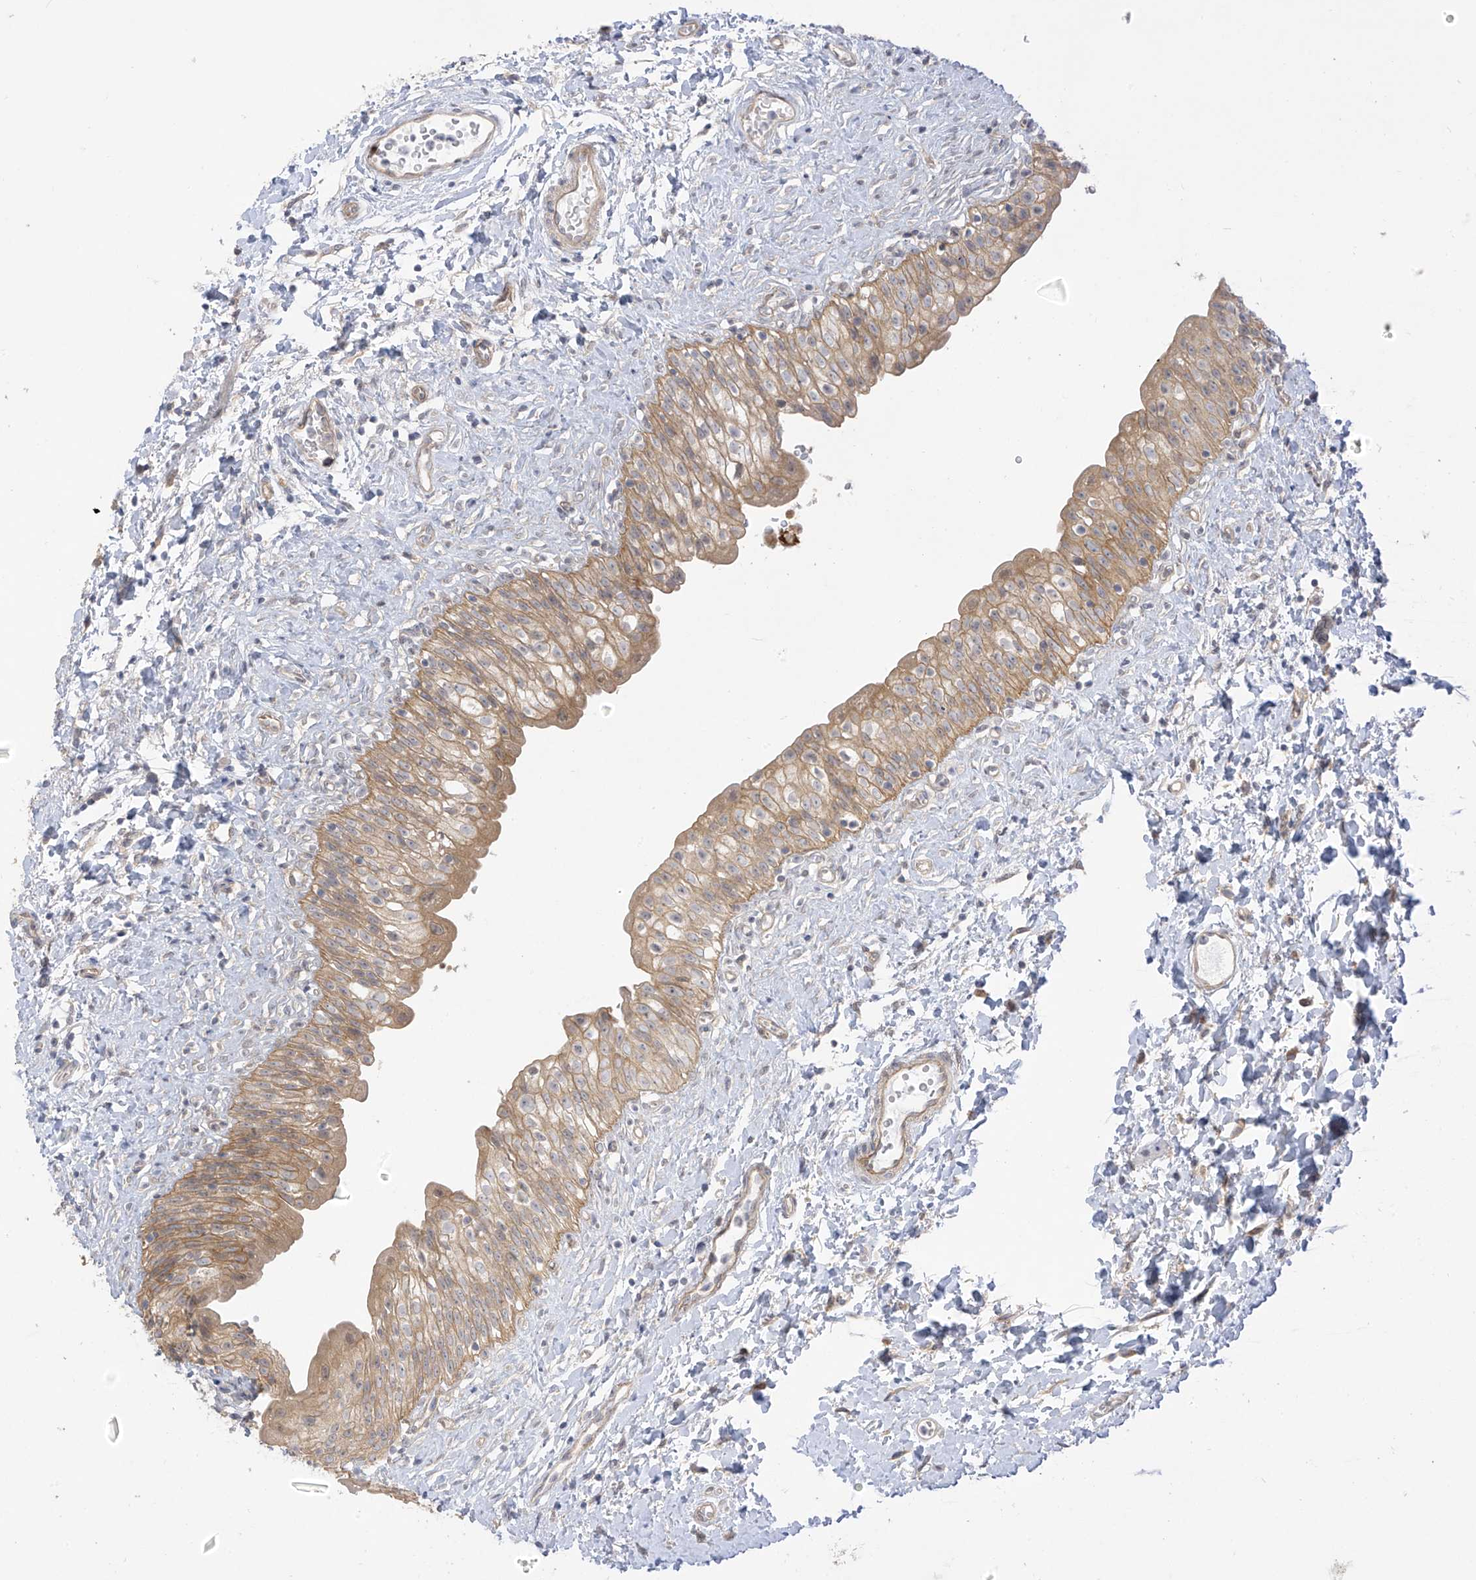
{"staining": {"intensity": "moderate", "quantity": ">75%", "location": "cytoplasmic/membranous"}, "tissue": "urinary bladder", "cell_type": "Urothelial cells", "image_type": "normal", "snomed": [{"axis": "morphology", "description": "Normal tissue, NOS"}, {"axis": "topography", "description": "Urinary bladder"}], "caption": "Immunohistochemistry (IHC) image of unremarkable human urinary bladder stained for a protein (brown), which exhibits medium levels of moderate cytoplasmic/membranous positivity in about >75% of urothelial cells.", "gene": "EIPR1", "patient": {"sex": "male", "age": 51}}